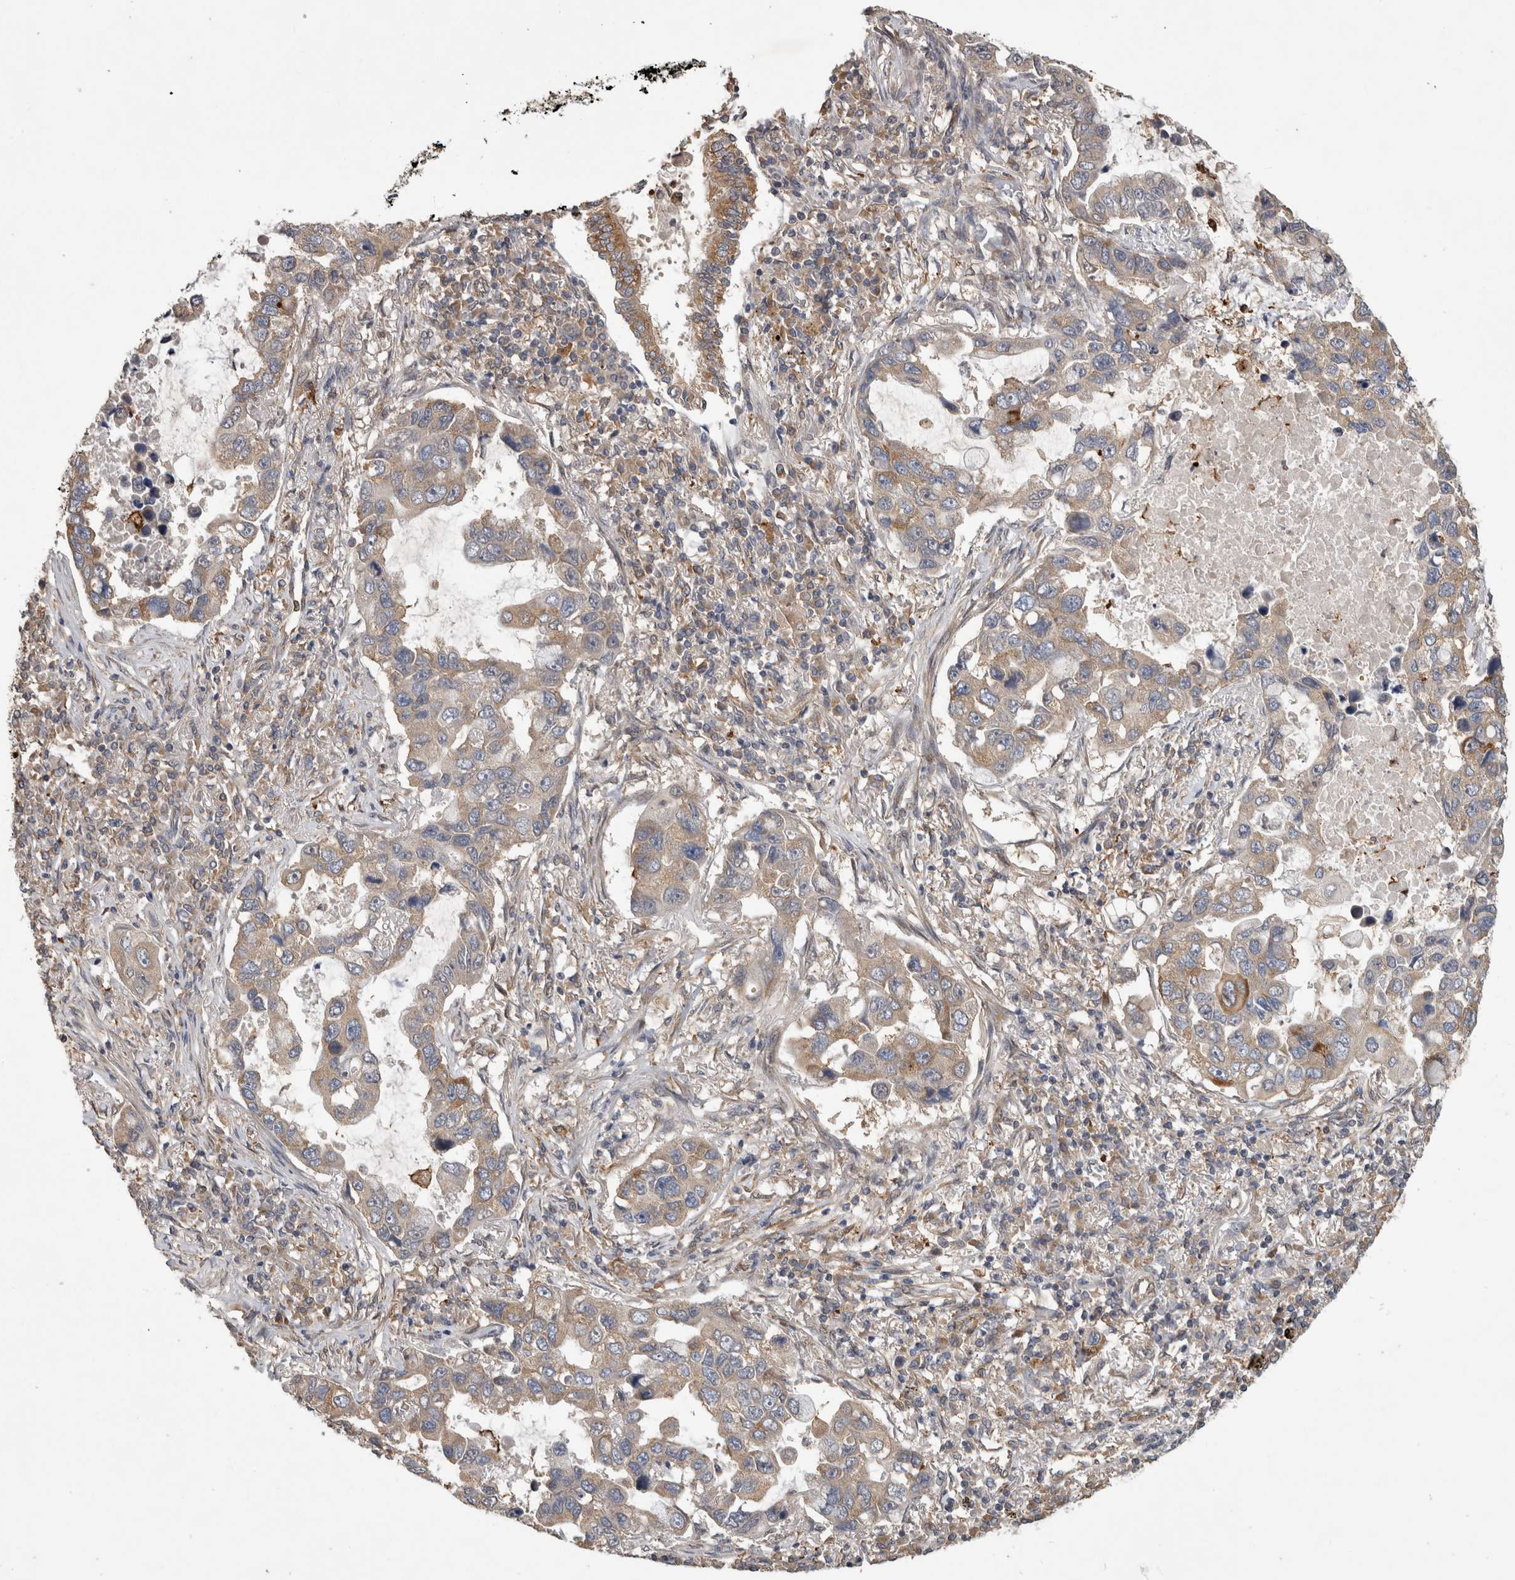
{"staining": {"intensity": "moderate", "quantity": "25%-75%", "location": "cytoplasmic/membranous"}, "tissue": "lung cancer", "cell_type": "Tumor cells", "image_type": "cancer", "snomed": [{"axis": "morphology", "description": "Adenocarcinoma, NOS"}, {"axis": "topography", "description": "Lung"}], "caption": "Immunohistochemical staining of human lung cancer (adenocarcinoma) exhibits moderate cytoplasmic/membranous protein staining in approximately 25%-75% of tumor cells. The protein of interest is shown in brown color, while the nuclei are stained blue.", "gene": "ATXN2", "patient": {"sex": "male", "age": 64}}